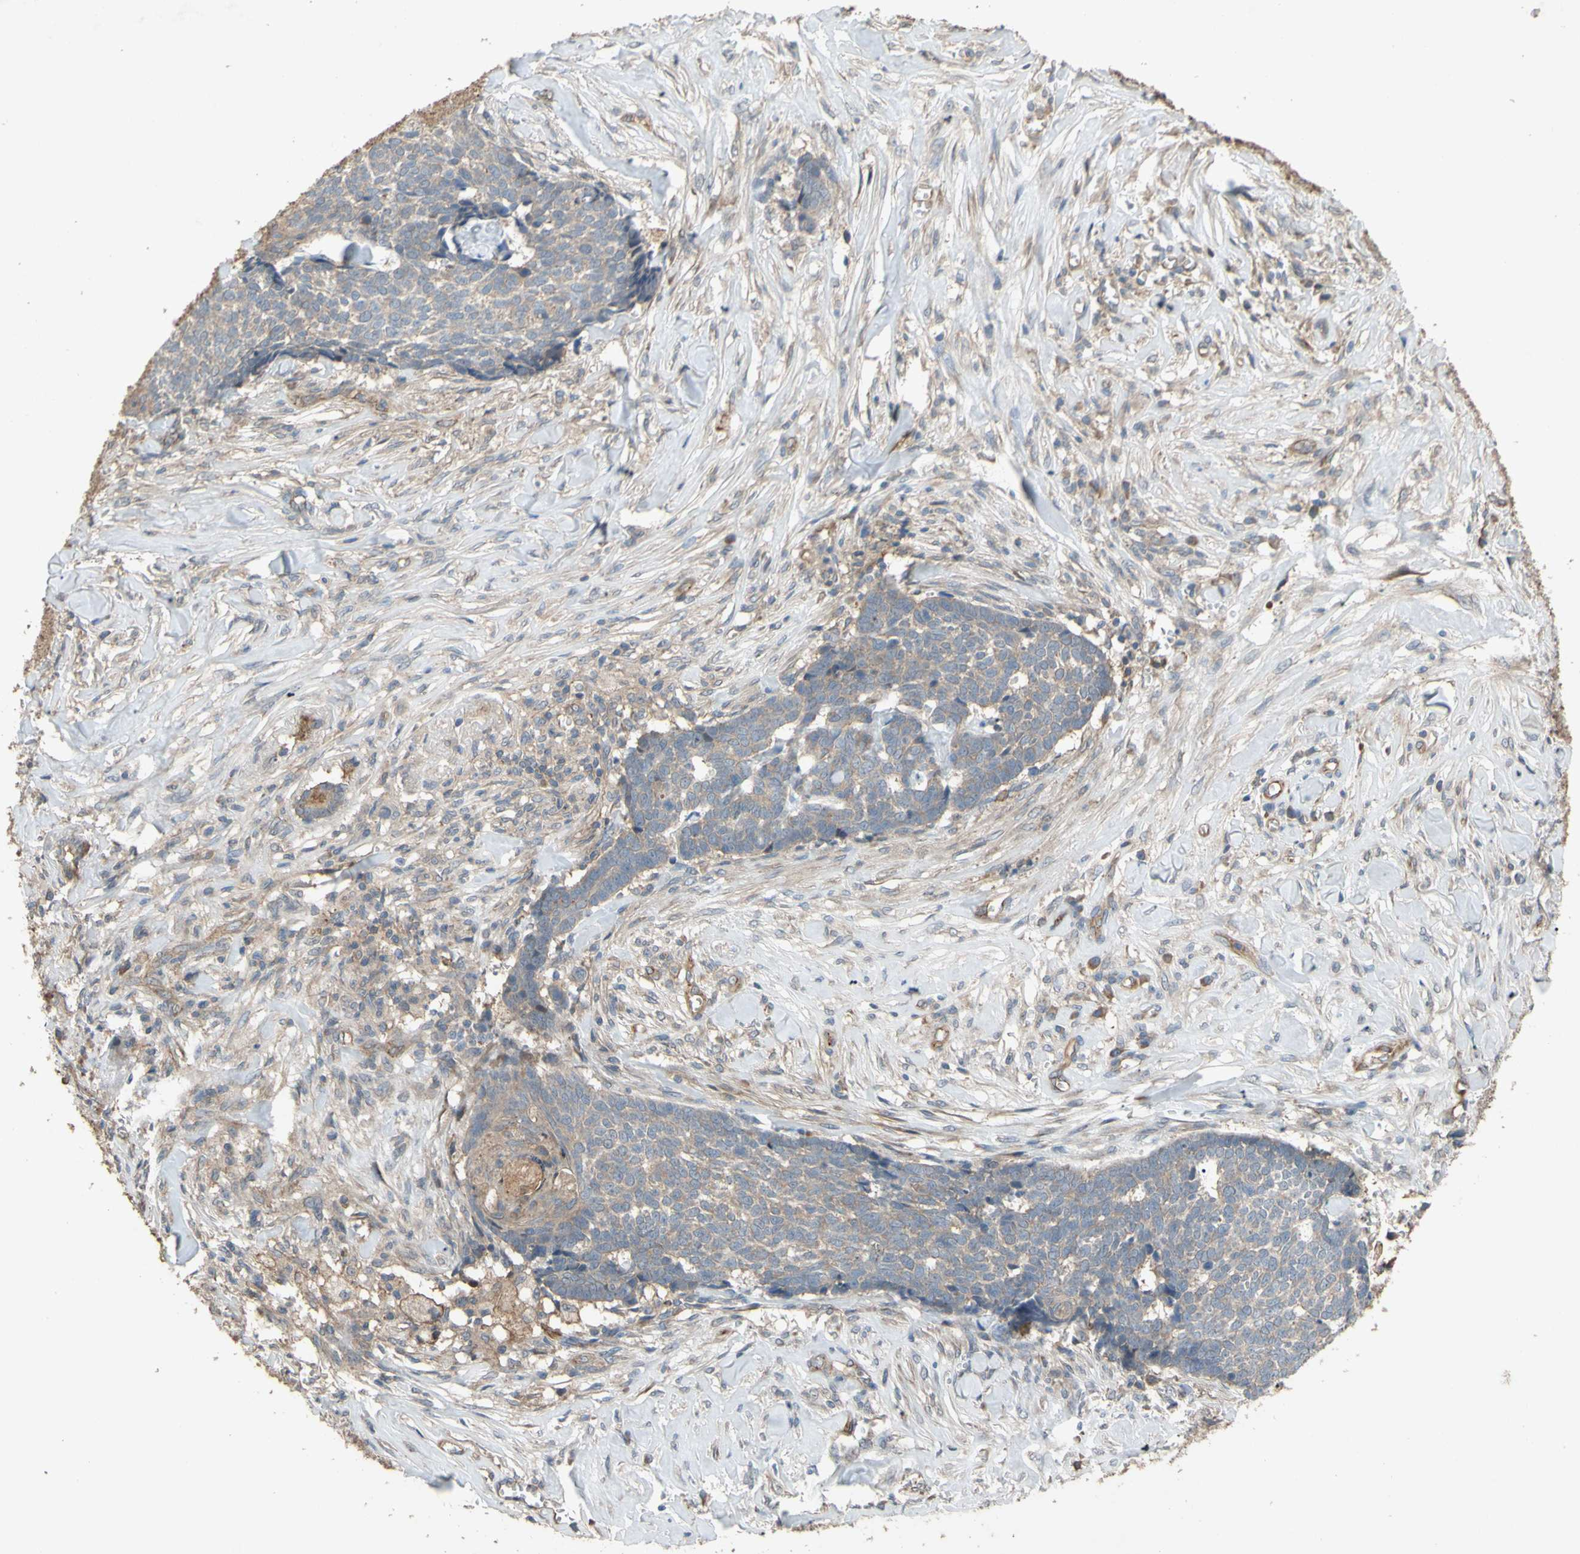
{"staining": {"intensity": "moderate", "quantity": ">75%", "location": "cytoplasmic/membranous"}, "tissue": "skin cancer", "cell_type": "Tumor cells", "image_type": "cancer", "snomed": [{"axis": "morphology", "description": "Basal cell carcinoma"}, {"axis": "topography", "description": "Skin"}], "caption": "Immunohistochemical staining of human skin basal cell carcinoma displays medium levels of moderate cytoplasmic/membranous staining in about >75% of tumor cells.", "gene": "SHROOM4", "patient": {"sex": "male", "age": 84}}